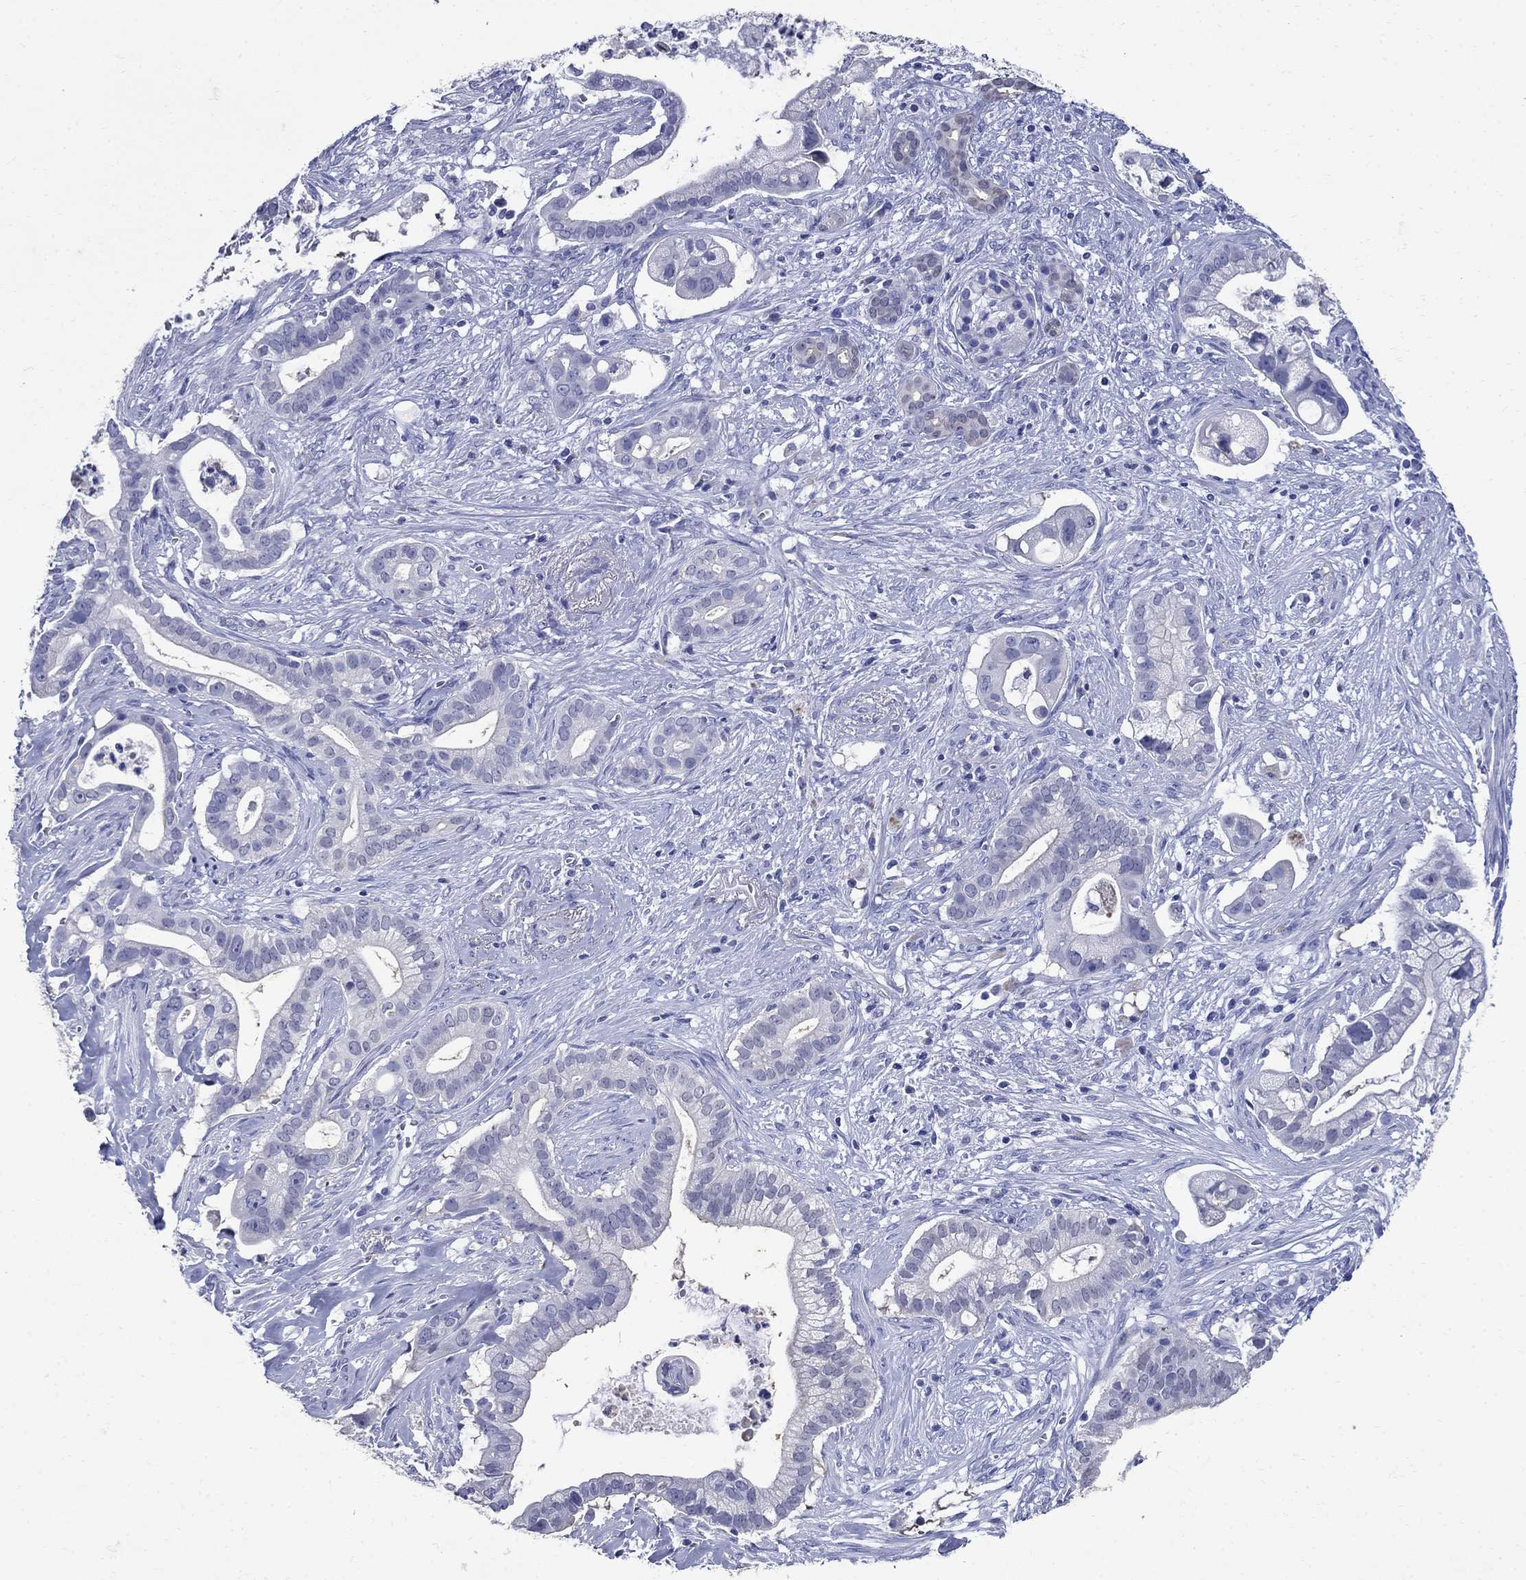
{"staining": {"intensity": "negative", "quantity": "none", "location": "none"}, "tissue": "pancreatic cancer", "cell_type": "Tumor cells", "image_type": "cancer", "snomed": [{"axis": "morphology", "description": "Adenocarcinoma, NOS"}, {"axis": "topography", "description": "Pancreas"}], "caption": "There is no significant expression in tumor cells of adenocarcinoma (pancreatic). (Stains: DAB immunohistochemistry (IHC) with hematoxylin counter stain, Microscopy: brightfield microscopy at high magnification).", "gene": "CD1A", "patient": {"sex": "male", "age": 61}}